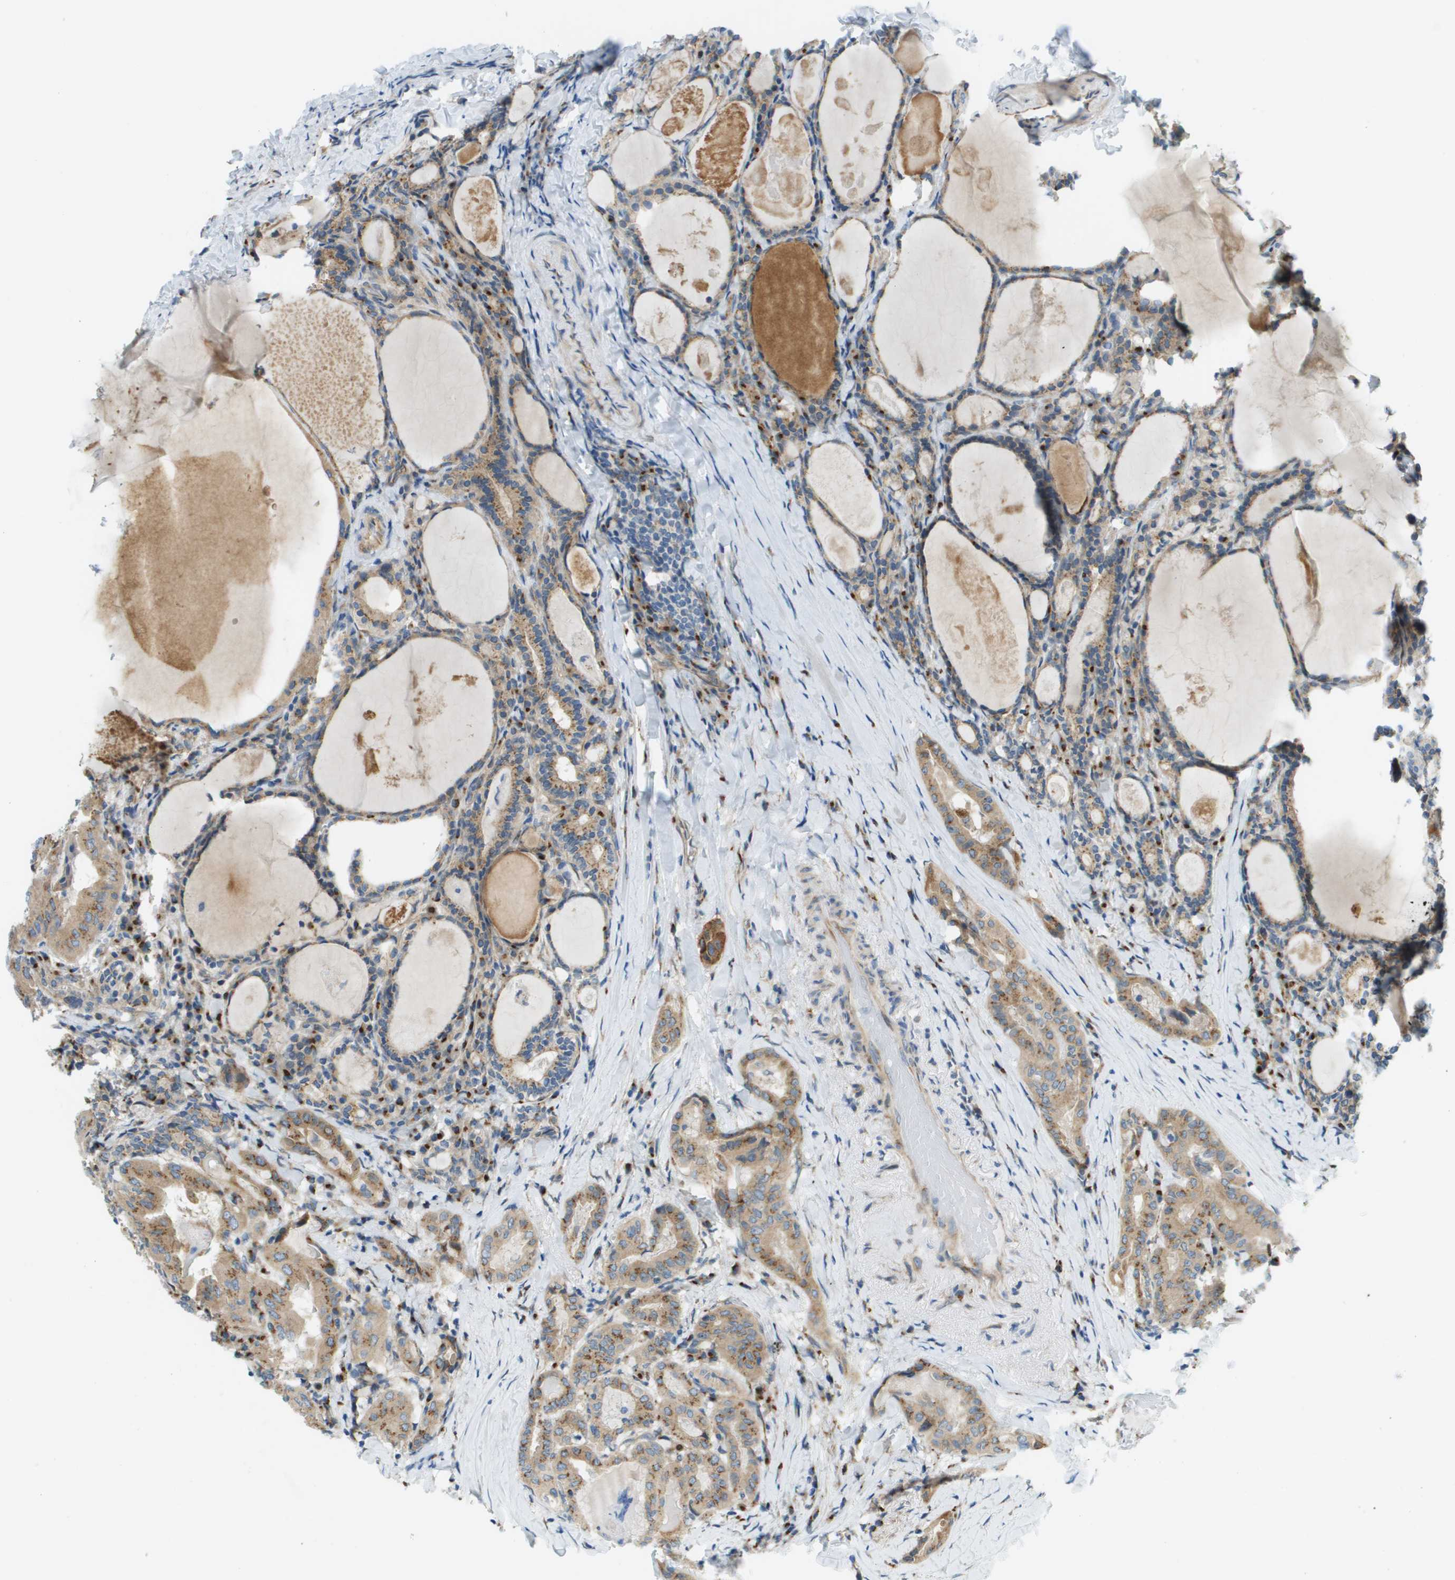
{"staining": {"intensity": "moderate", "quantity": ">75%", "location": "cytoplasmic/membranous"}, "tissue": "thyroid cancer", "cell_type": "Tumor cells", "image_type": "cancer", "snomed": [{"axis": "morphology", "description": "Papillary adenocarcinoma, NOS"}, {"axis": "topography", "description": "Thyroid gland"}], "caption": "Immunohistochemical staining of thyroid cancer demonstrates medium levels of moderate cytoplasmic/membranous protein staining in about >75% of tumor cells. (DAB (3,3'-diaminobenzidine) IHC, brown staining for protein, blue staining for nuclei).", "gene": "ACBD3", "patient": {"sex": "female", "age": 42}}